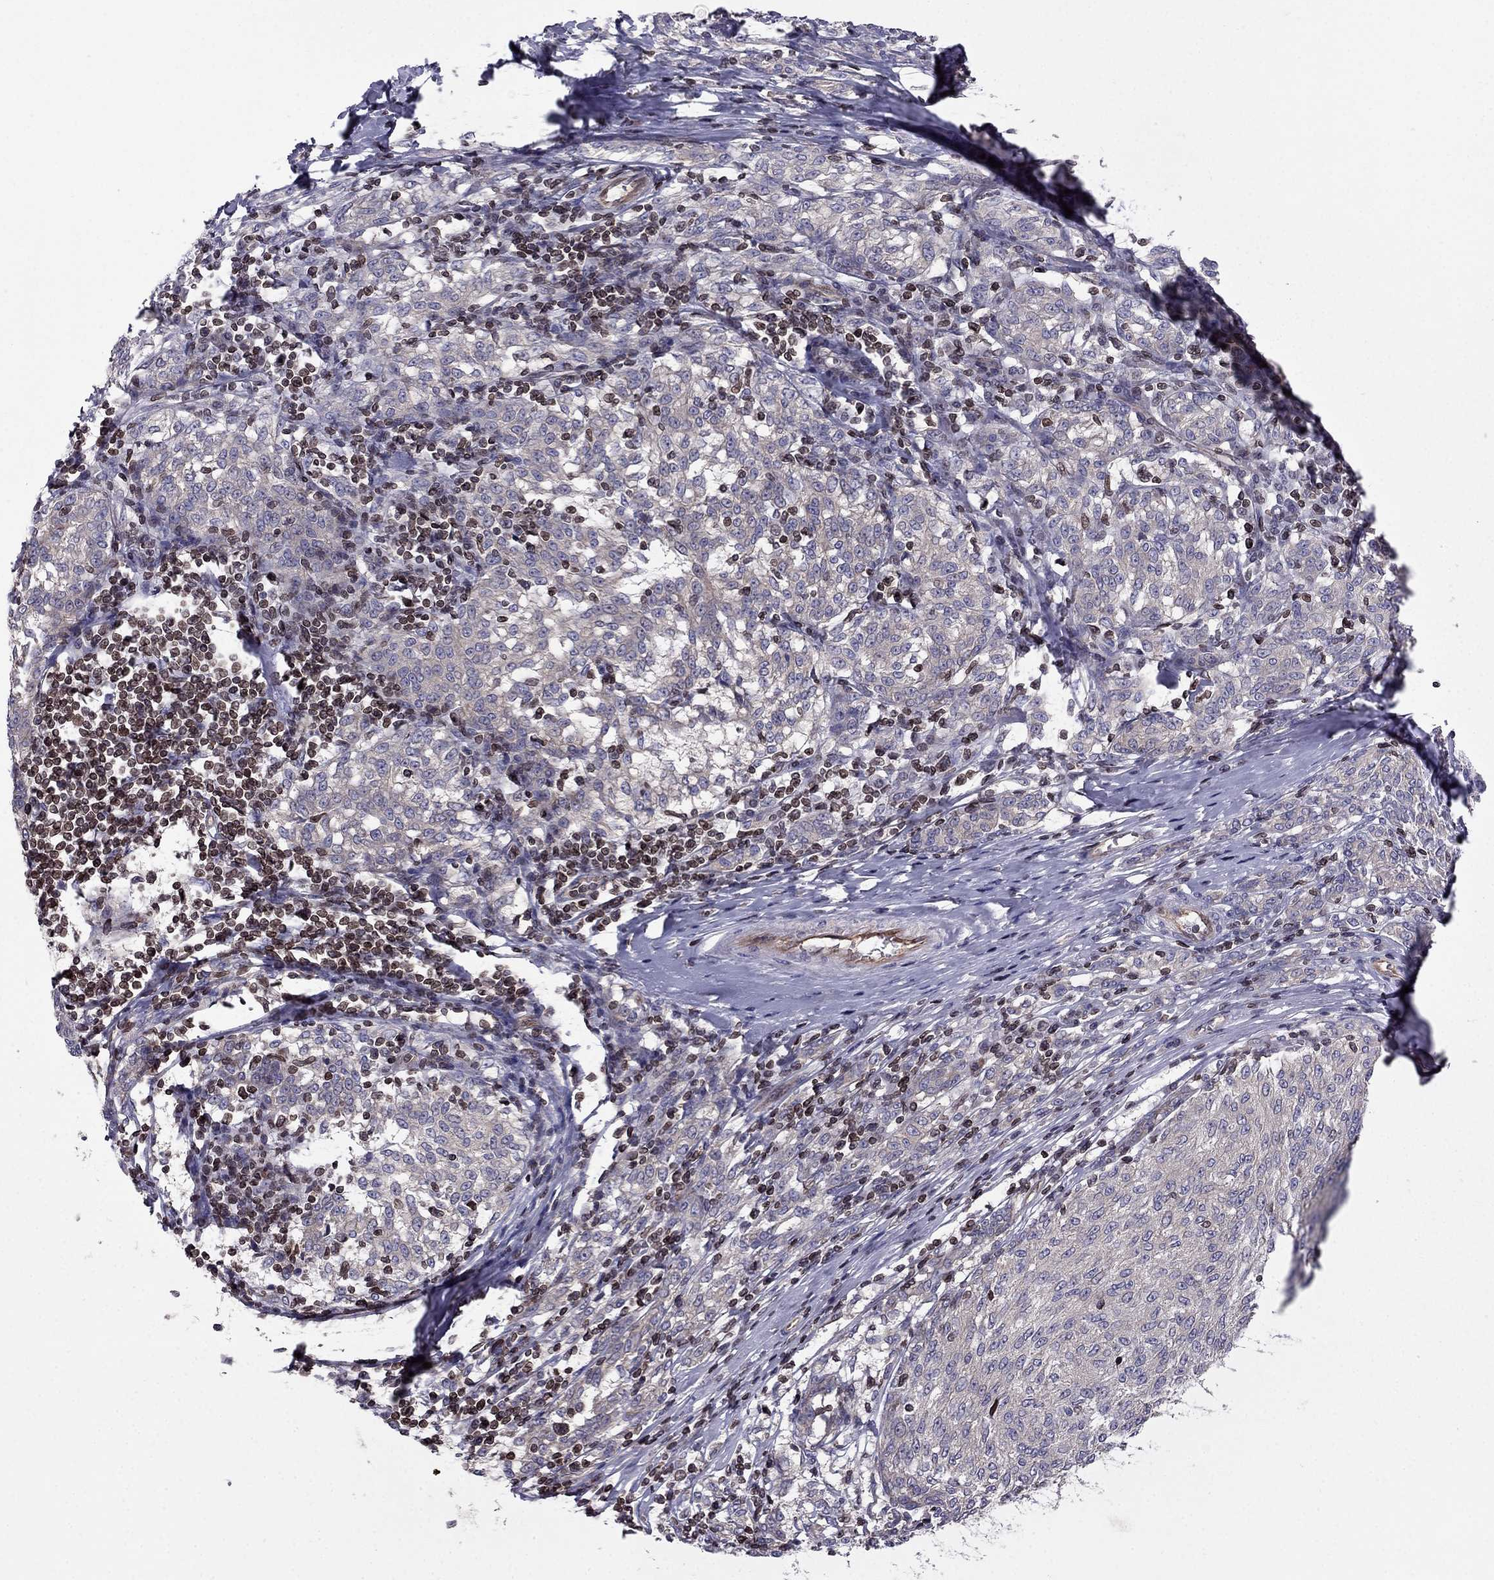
{"staining": {"intensity": "negative", "quantity": "none", "location": "none"}, "tissue": "melanoma", "cell_type": "Tumor cells", "image_type": "cancer", "snomed": [{"axis": "morphology", "description": "Malignant melanoma, NOS"}, {"axis": "topography", "description": "Skin"}], "caption": "This is a micrograph of IHC staining of malignant melanoma, which shows no staining in tumor cells.", "gene": "CDC42BPA", "patient": {"sex": "female", "age": 72}}